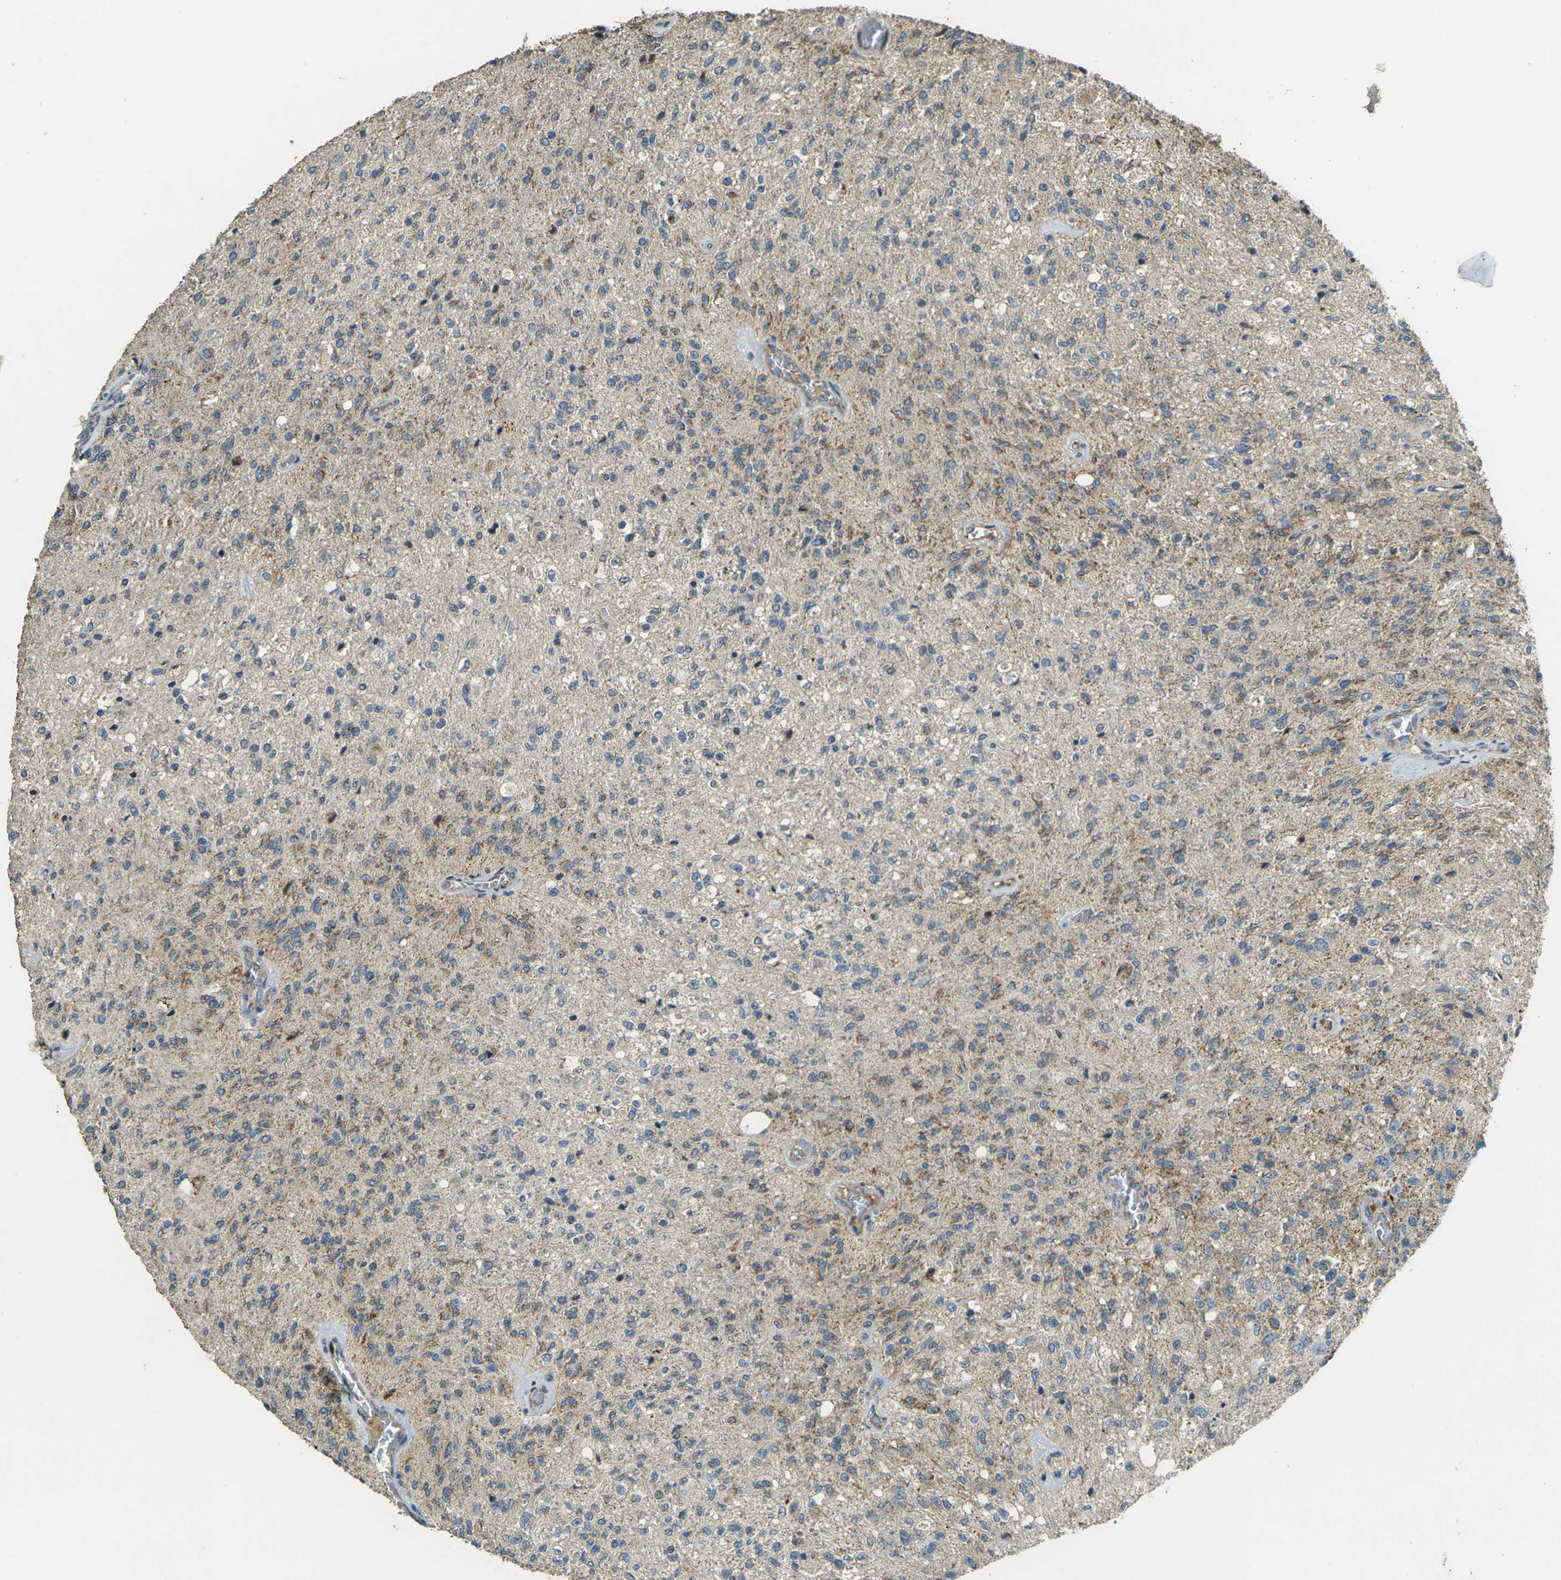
{"staining": {"intensity": "moderate", "quantity": "<25%", "location": "cytoplasmic/membranous"}, "tissue": "glioma", "cell_type": "Tumor cells", "image_type": "cancer", "snomed": [{"axis": "morphology", "description": "Normal tissue, NOS"}, {"axis": "morphology", "description": "Glioma, malignant, High grade"}, {"axis": "topography", "description": "Cerebral cortex"}], "caption": "About <25% of tumor cells in malignant high-grade glioma display moderate cytoplasmic/membranous protein expression as visualized by brown immunohistochemical staining.", "gene": "IGF1R", "patient": {"sex": "male", "age": 77}}